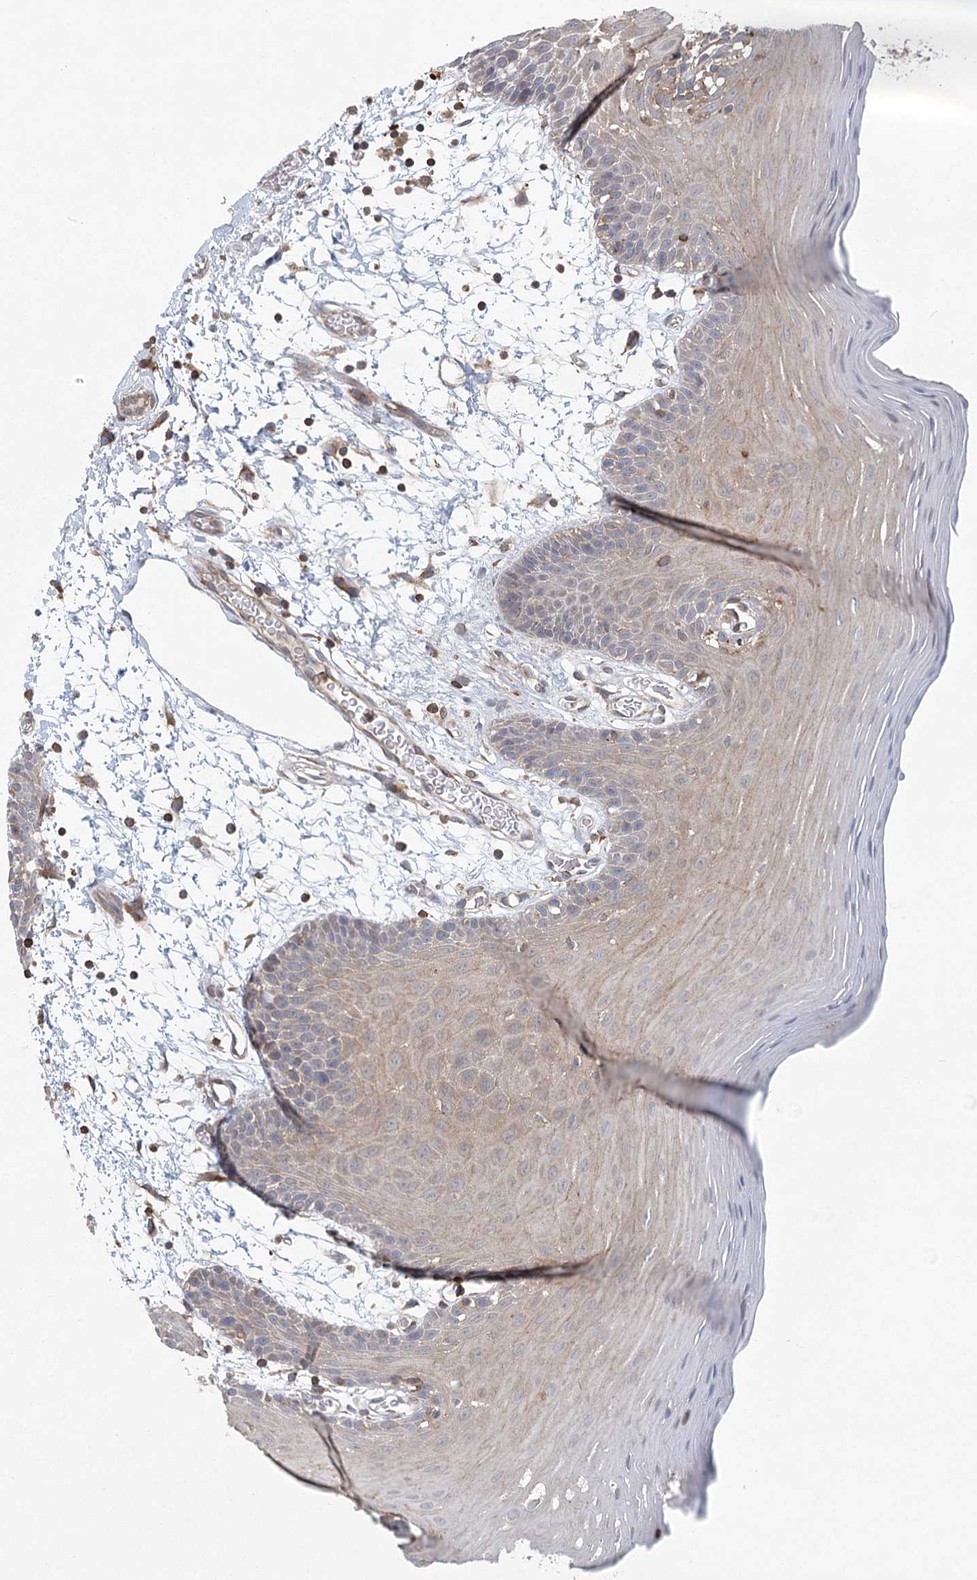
{"staining": {"intensity": "weak", "quantity": "<25%", "location": "cytoplasmic/membranous"}, "tissue": "oral mucosa", "cell_type": "Squamous epithelial cells", "image_type": "normal", "snomed": [{"axis": "morphology", "description": "Normal tissue, NOS"}, {"axis": "topography", "description": "Skeletal muscle"}, {"axis": "topography", "description": "Oral tissue"}, {"axis": "topography", "description": "Salivary gland"}, {"axis": "topography", "description": "Peripheral nerve tissue"}], "caption": "IHC histopathology image of unremarkable human oral mucosa stained for a protein (brown), which displays no expression in squamous epithelial cells.", "gene": "PLEKHA7", "patient": {"sex": "male", "age": 54}}